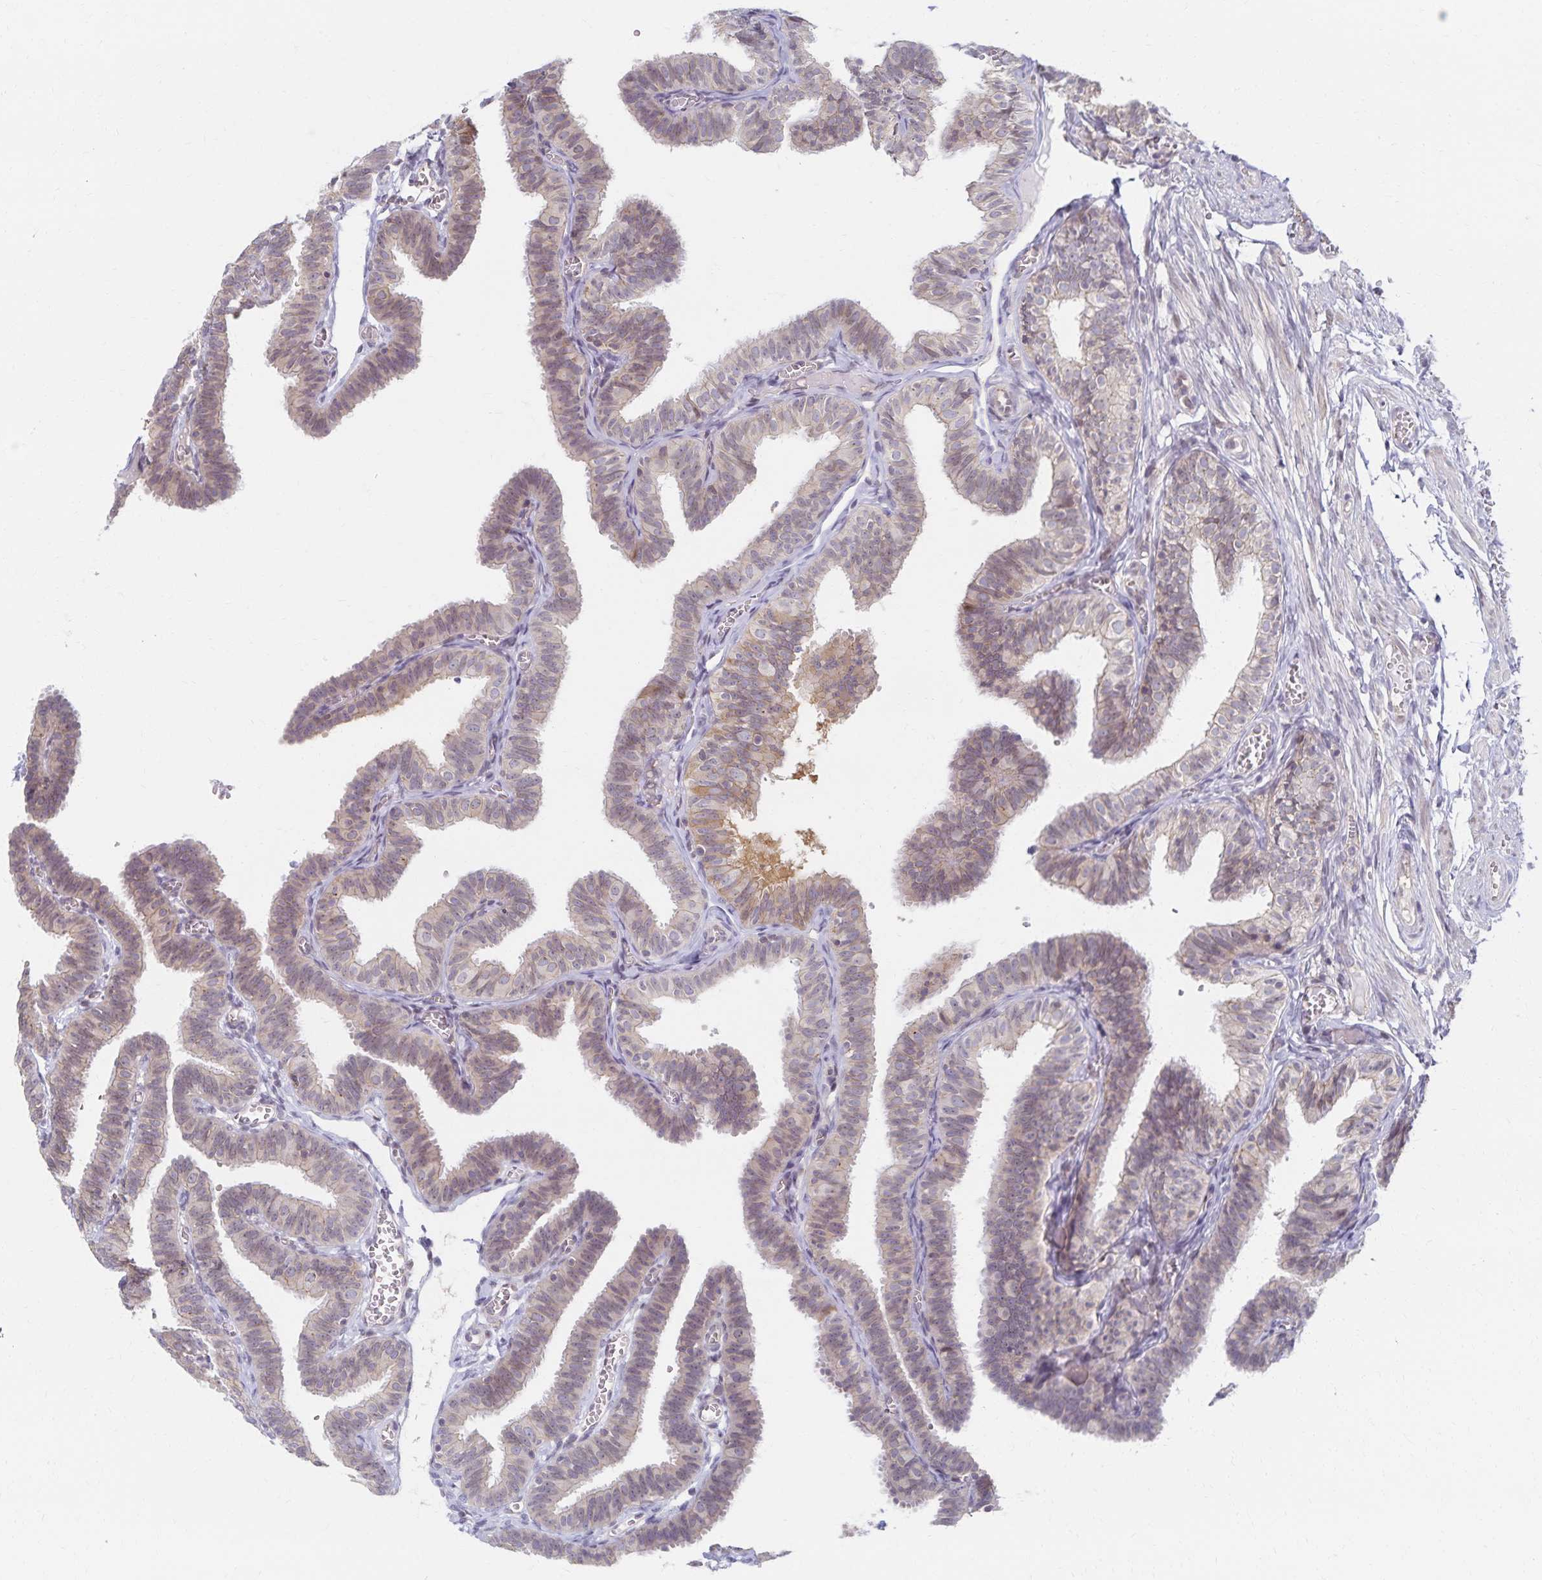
{"staining": {"intensity": "weak", "quantity": "25%-75%", "location": "cytoplasmic/membranous,nuclear"}, "tissue": "fallopian tube", "cell_type": "Glandular cells", "image_type": "normal", "snomed": [{"axis": "morphology", "description": "Normal tissue, NOS"}, {"axis": "topography", "description": "Fallopian tube"}], "caption": "This photomicrograph shows IHC staining of benign fallopian tube, with low weak cytoplasmic/membranous,nuclear positivity in about 25%-75% of glandular cells.", "gene": "RAB9B", "patient": {"sex": "female", "age": 25}}